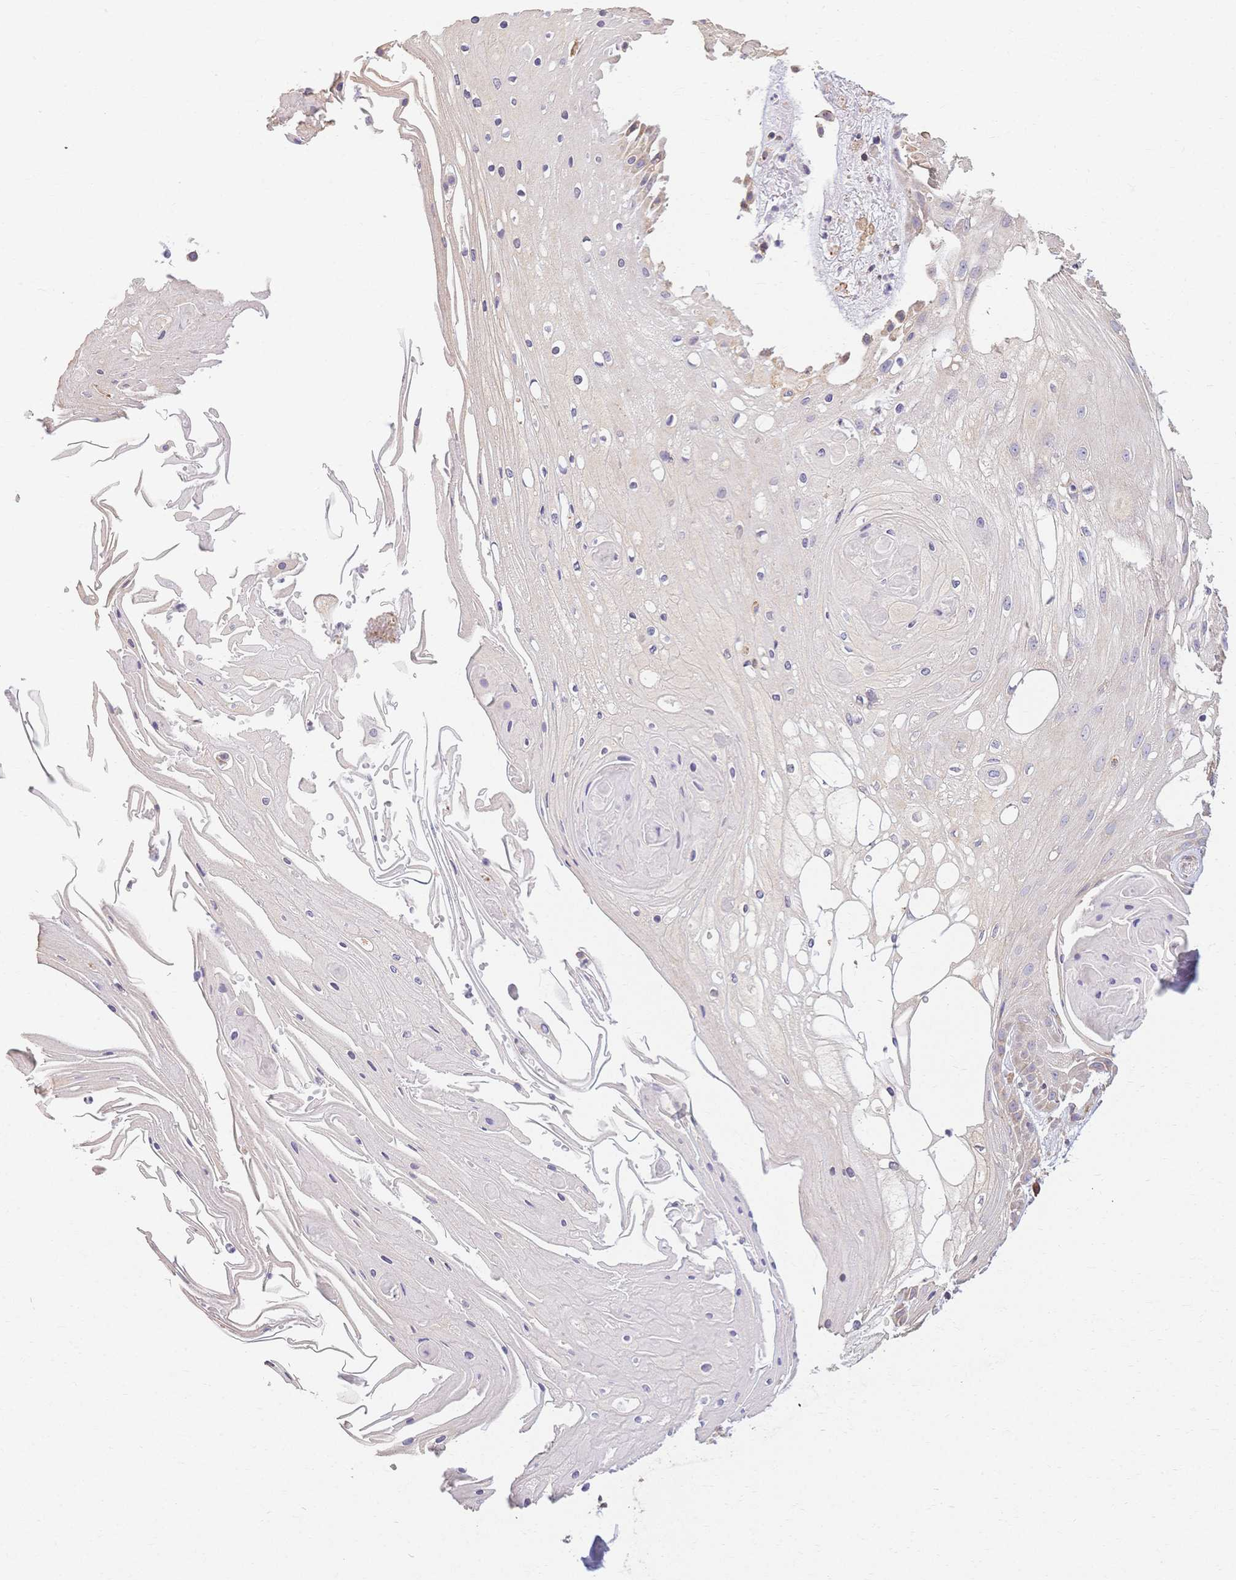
{"staining": {"intensity": "negative", "quantity": "none", "location": "none"}, "tissue": "skin cancer", "cell_type": "Tumor cells", "image_type": "cancer", "snomed": [{"axis": "morphology", "description": "Squamous cell carcinoma, NOS"}, {"axis": "topography", "description": "Skin"}], "caption": "High power microscopy micrograph of an immunohistochemistry (IHC) micrograph of skin cancer, revealing no significant expression in tumor cells.", "gene": "HS3ST5", "patient": {"sex": "male", "age": 70}}